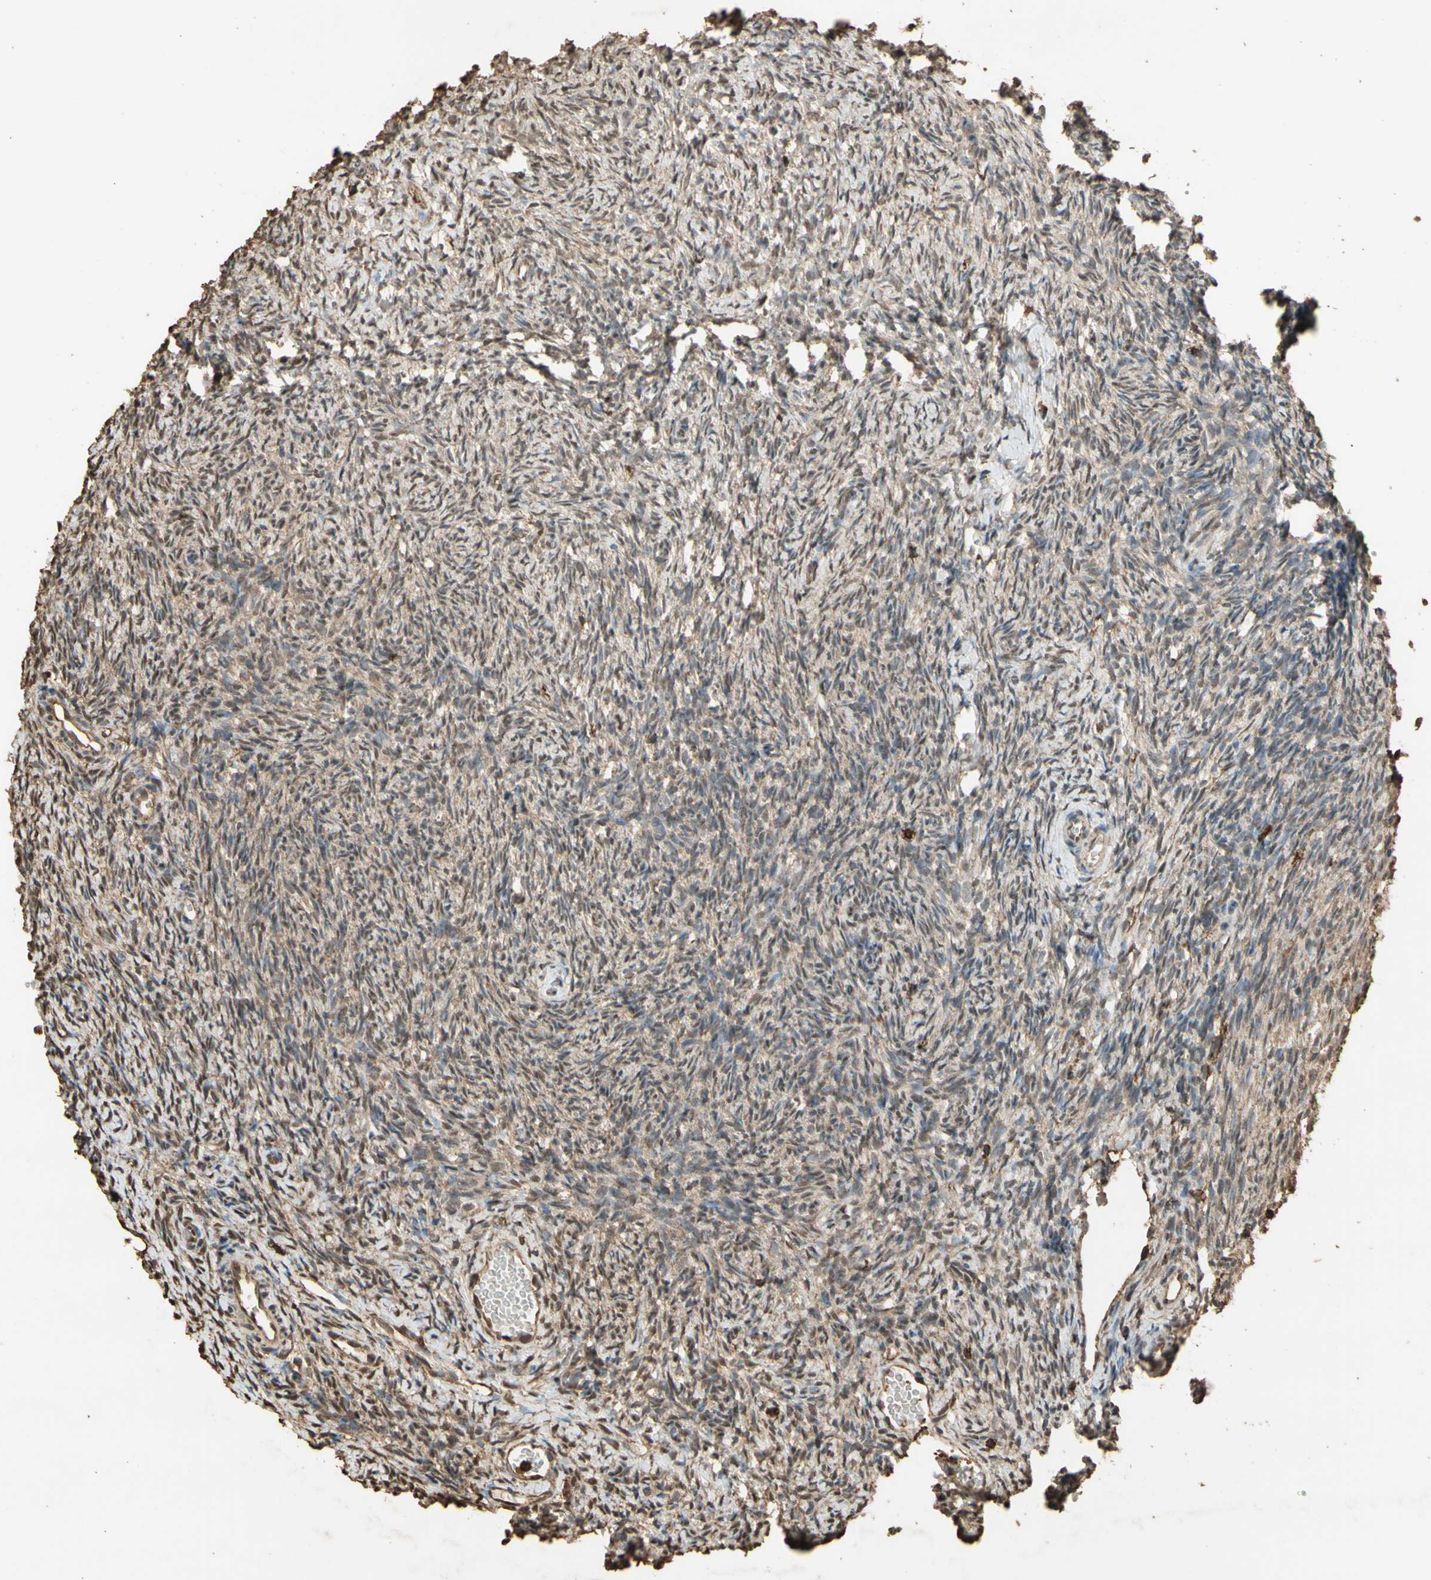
{"staining": {"intensity": "moderate", "quantity": ">75%", "location": "cytoplasmic/membranous"}, "tissue": "ovary", "cell_type": "Ovarian stroma cells", "image_type": "normal", "snomed": [{"axis": "morphology", "description": "Normal tissue, NOS"}, {"axis": "topography", "description": "Ovary"}], "caption": "Ovary stained with a brown dye reveals moderate cytoplasmic/membranous positive positivity in about >75% of ovarian stroma cells.", "gene": "TNFSF13B", "patient": {"sex": "female", "age": 35}}